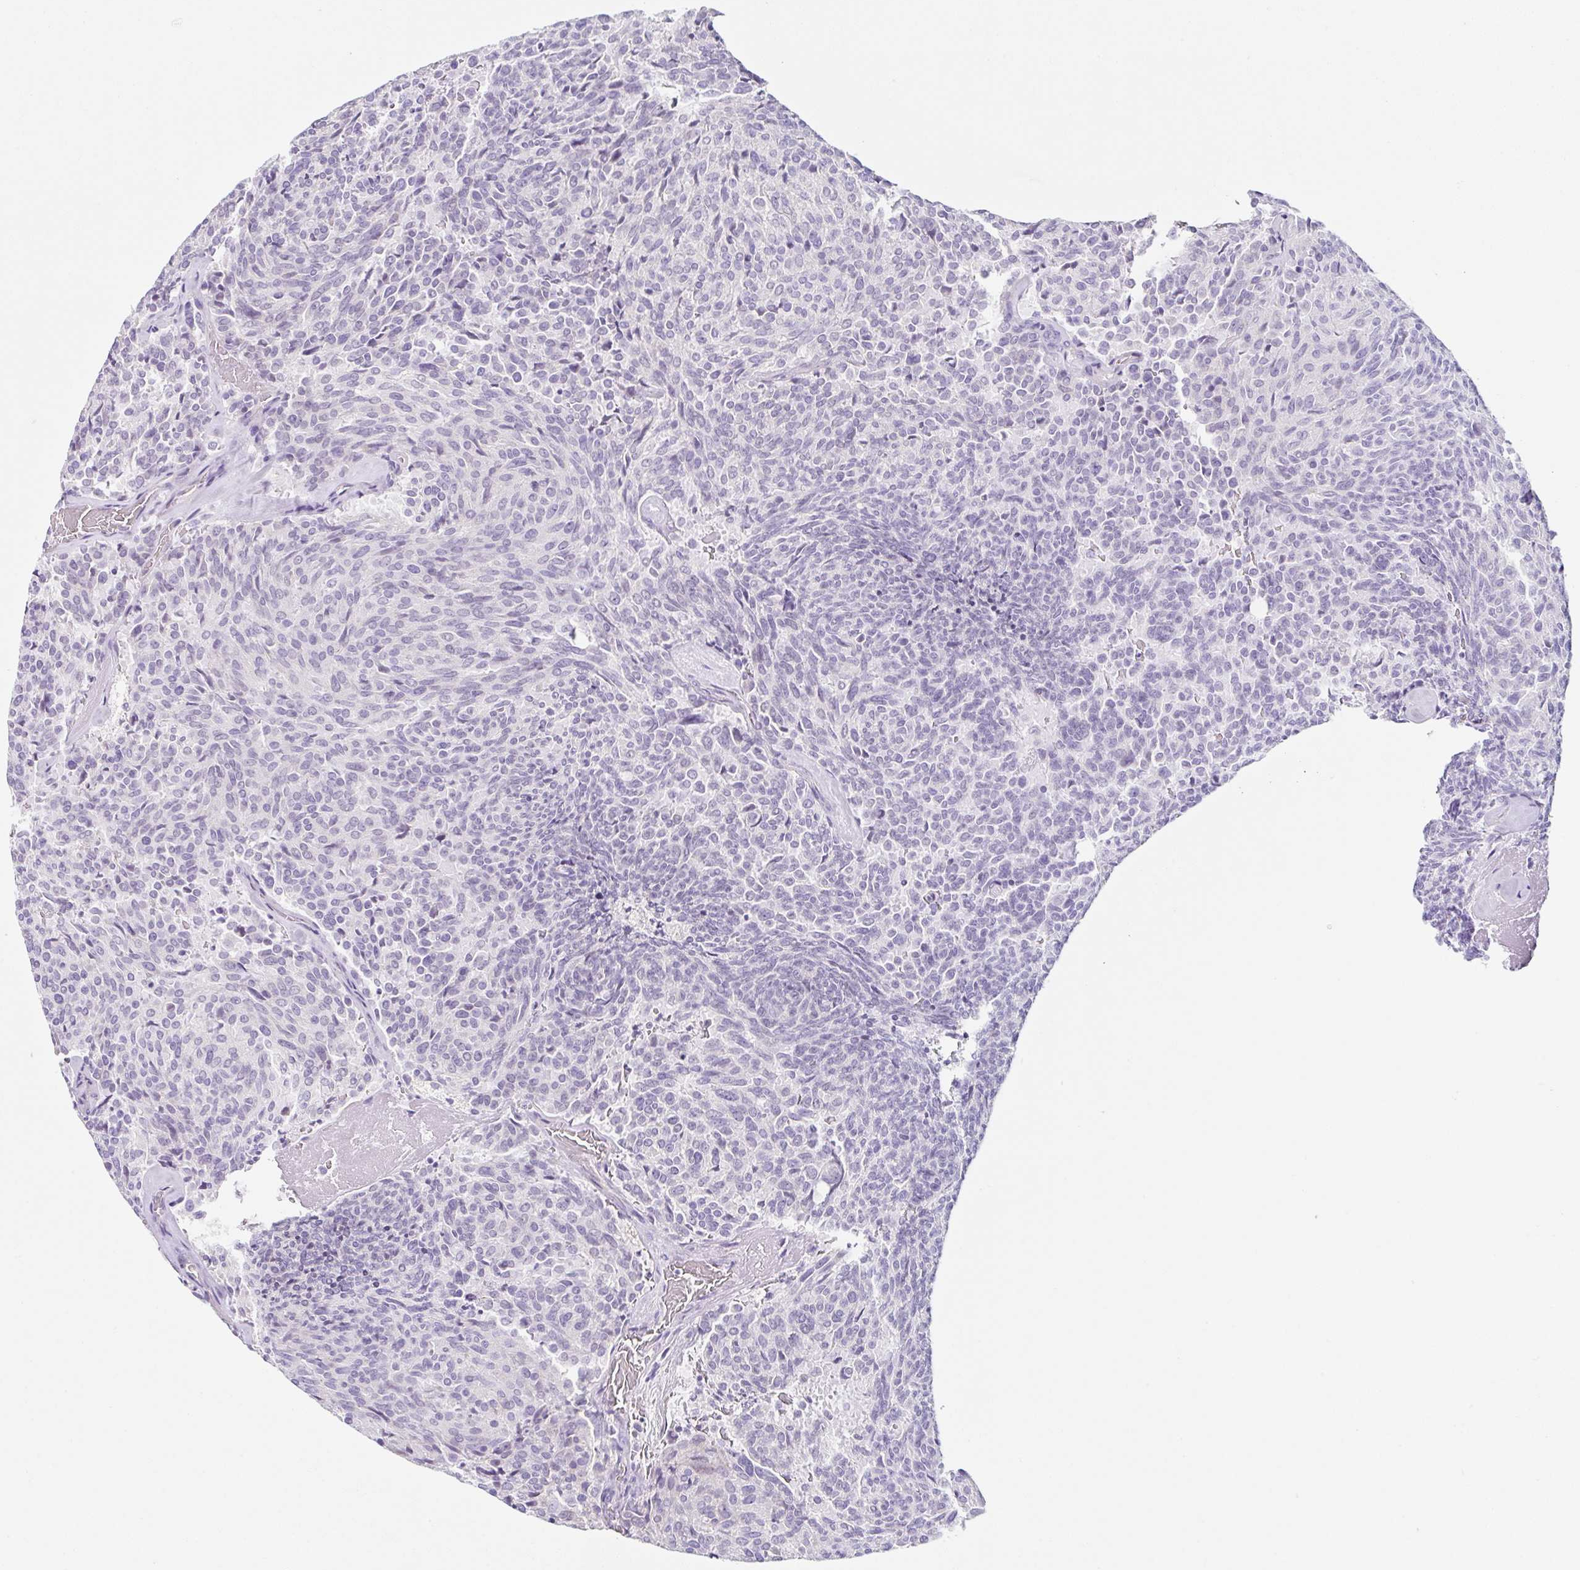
{"staining": {"intensity": "negative", "quantity": "none", "location": "none"}, "tissue": "carcinoid", "cell_type": "Tumor cells", "image_type": "cancer", "snomed": [{"axis": "morphology", "description": "Carcinoid, malignant, NOS"}, {"axis": "topography", "description": "Pancreas"}], "caption": "A high-resolution photomicrograph shows immunohistochemistry staining of carcinoid (malignant), which shows no significant expression in tumor cells.", "gene": "DCAF17", "patient": {"sex": "female", "age": 54}}